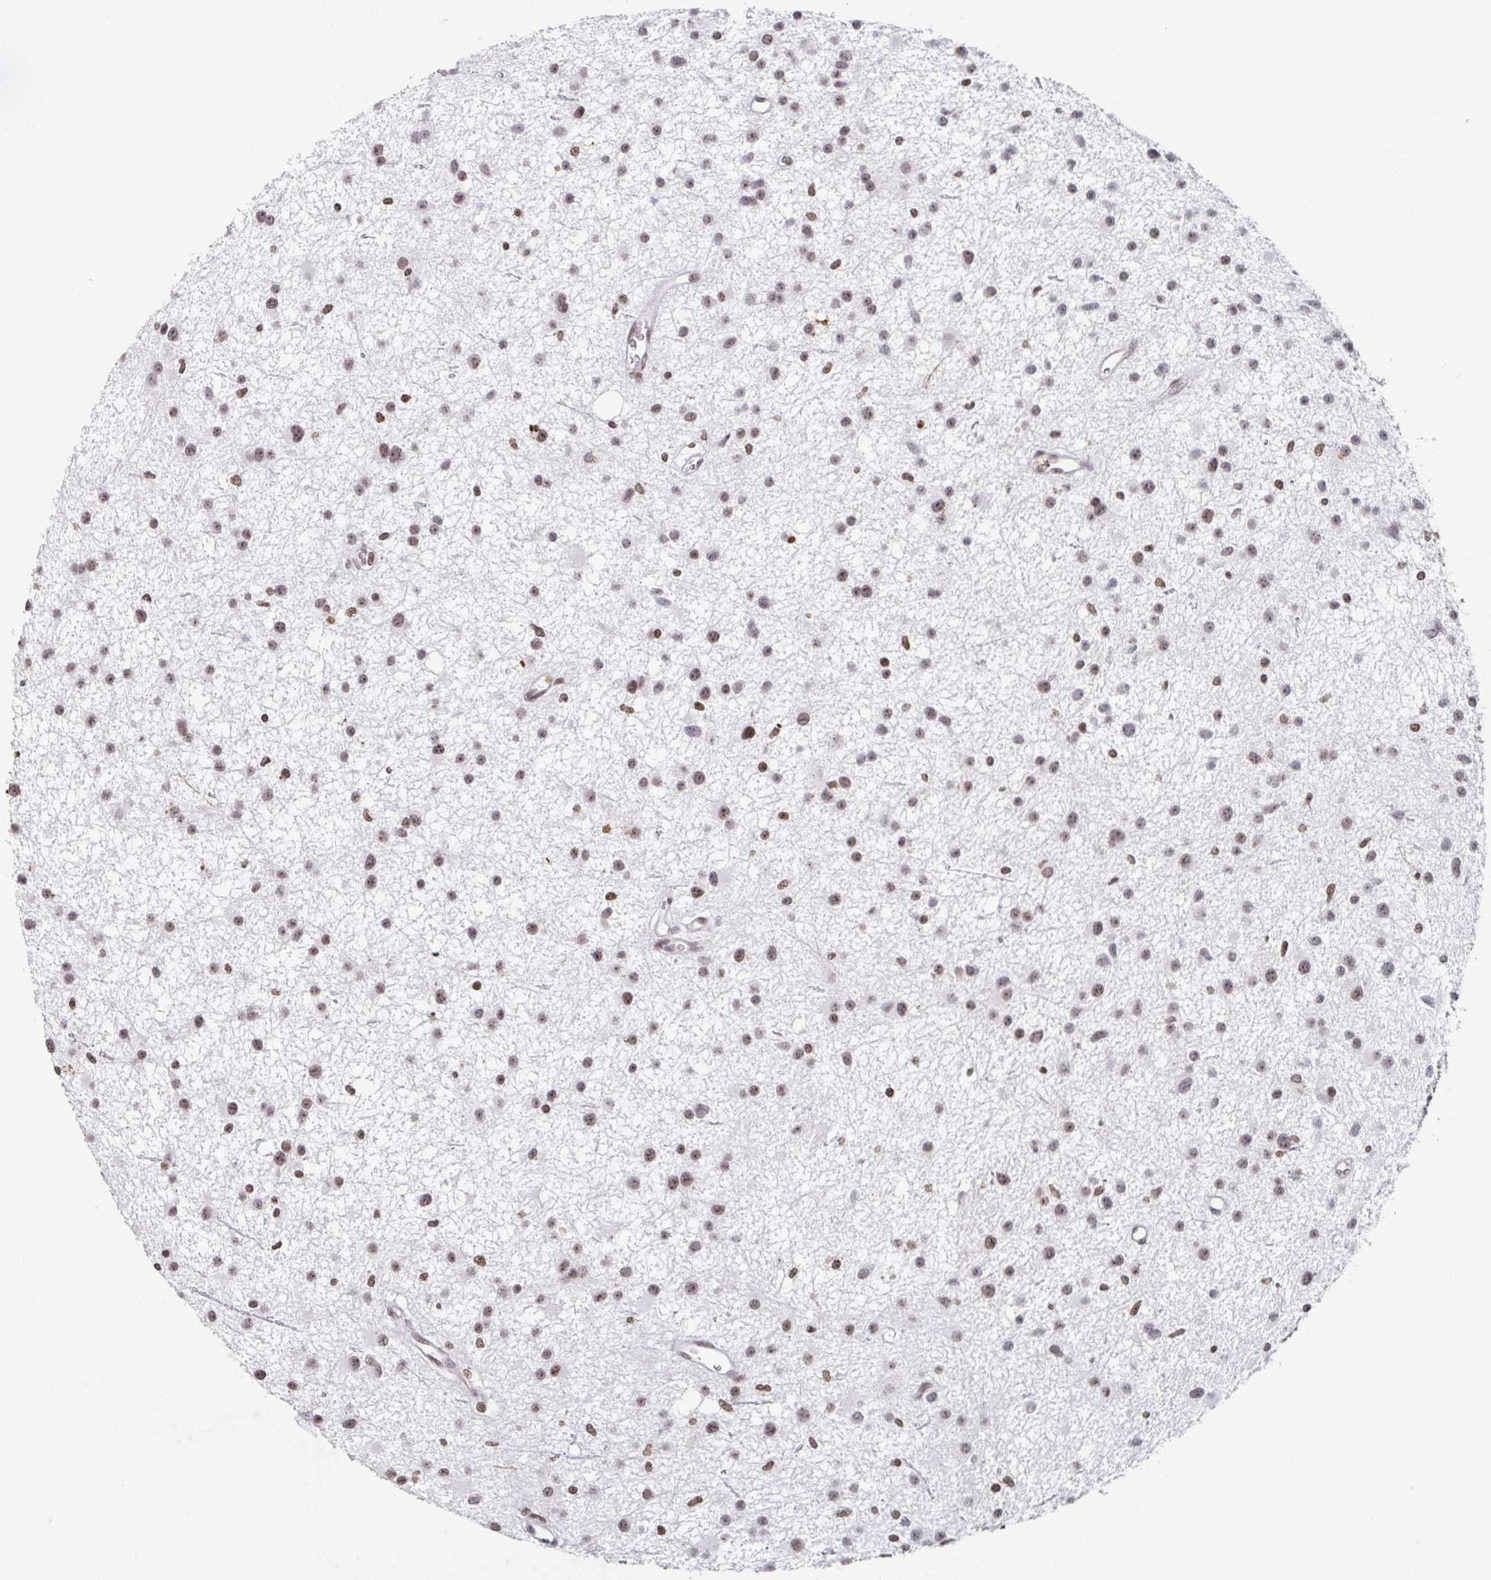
{"staining": {"intensity": "moderate", "quantity": ">75%", "location": "nuclear"}, "tissue": "glioma", "cell_type": "Tumor cells", "image_type": "cancer", "snomed": [{"axis": "morphology", "description": "Glioma, malignant, Low grade"}, {"axis": "topography", "description": "Brain"}], "caption": "A photomicrograph showing moderate nuclear expression in approximately >75% of tumor cells in low-grade glioma (malignant), as visualized by brown immunohistochemical staining.", "gene": "C19orf53", "patient": {"sex": "male", "age": 43}}